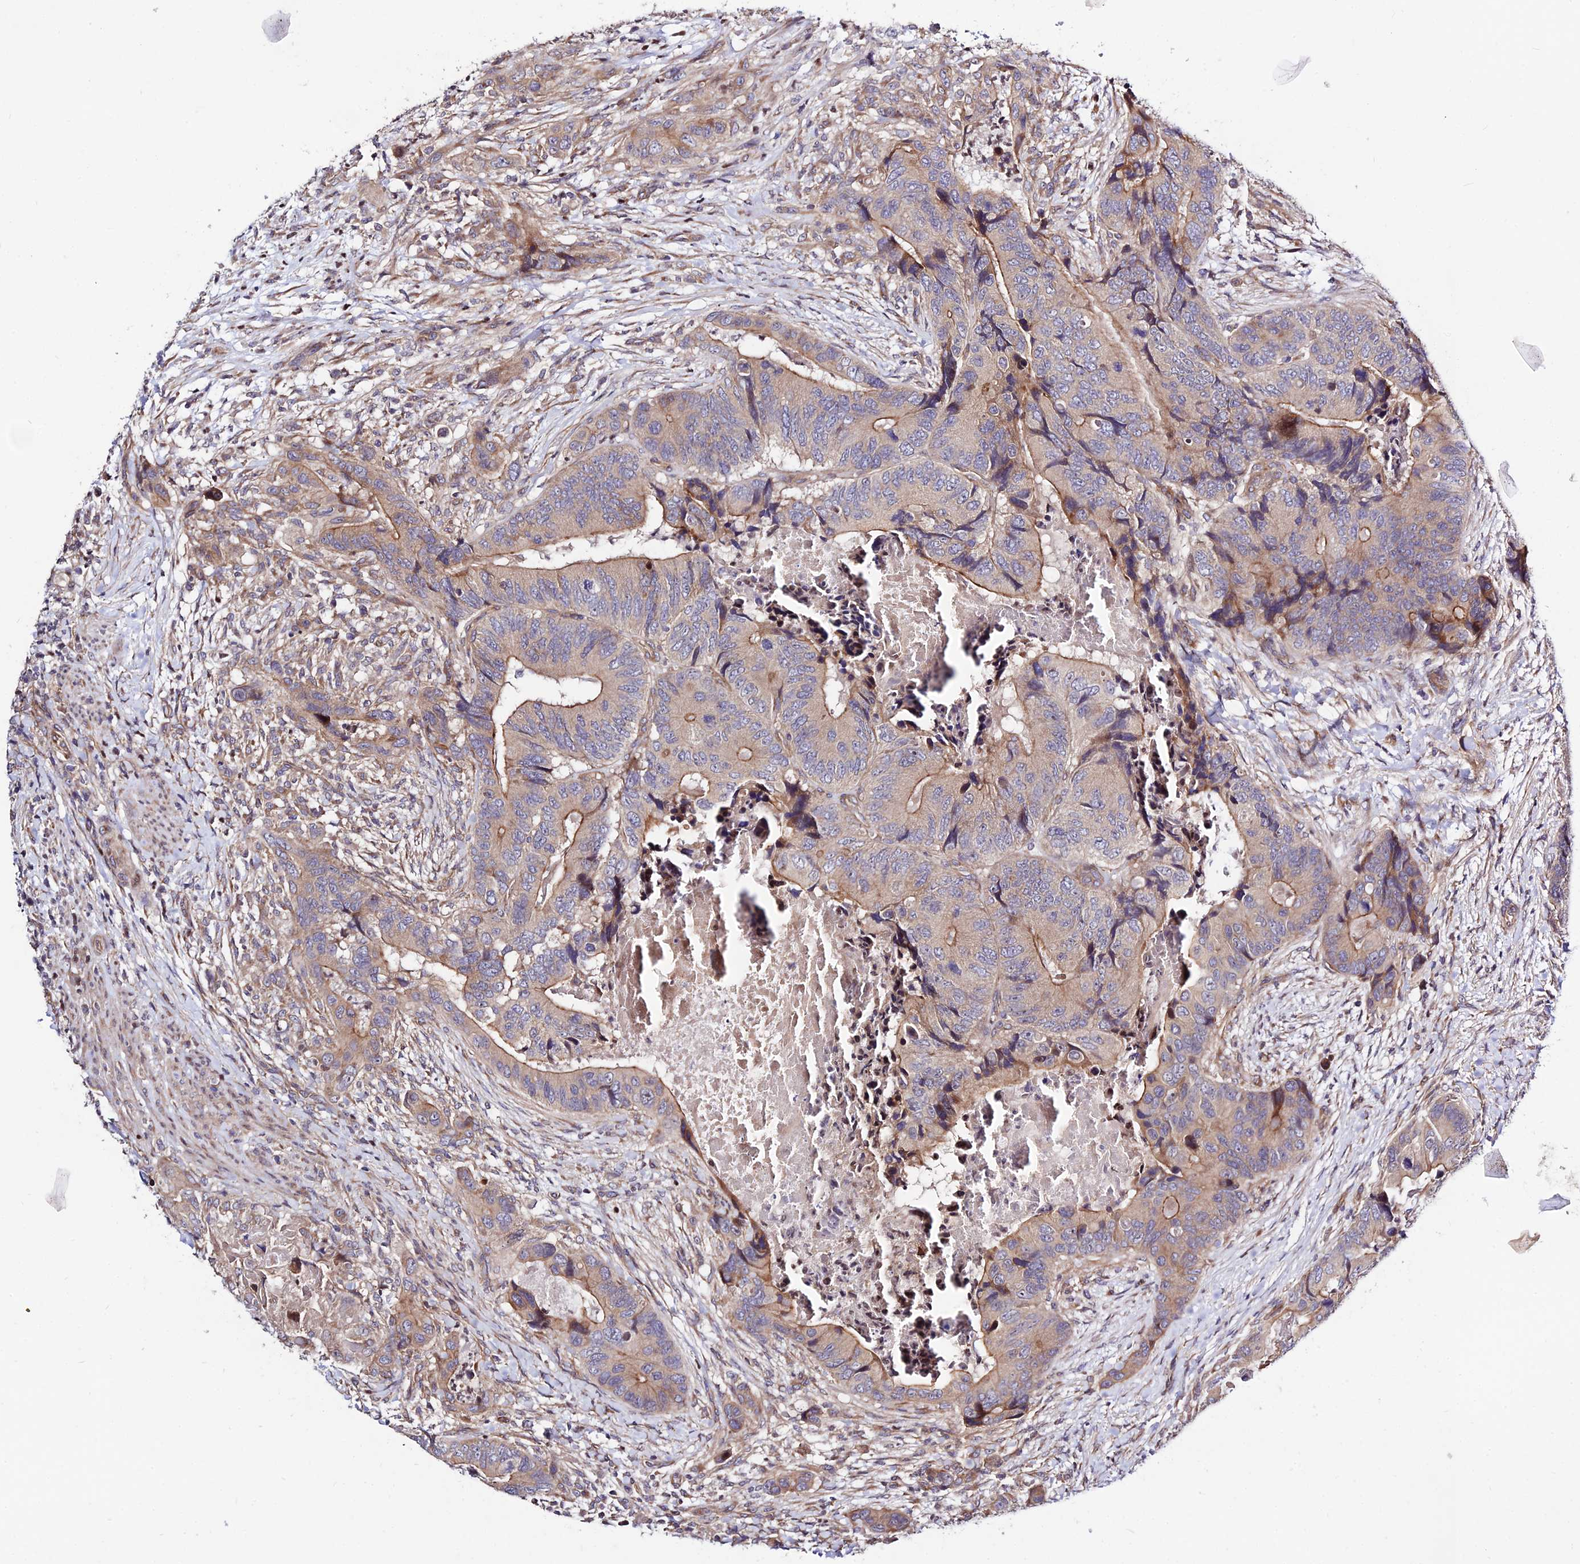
{"staining": {"intensity": "moderate", "quantity": "<25%", "location": "cytoplasmic/membranous"}, "tissue": "colorectal cancer", "cell_type": "Tumor cells", "image_type": "cancer", "snomed": [{"axis": "morphology", "description": "Adenocarcinoma, NOS"}, {"axis": "topography", "description": "Colon"}], "caption": "An immunohistochemistry (IHC) histopathology image of neoplastic tissue is shown. Protein staining in brown labels moderate cytoplasmic/membranous positivity in colorectal cancer (adenocarcinoma) within tumor cells.", "gene": "SMG6", "patient": {"sex": "male", "age": 84}}